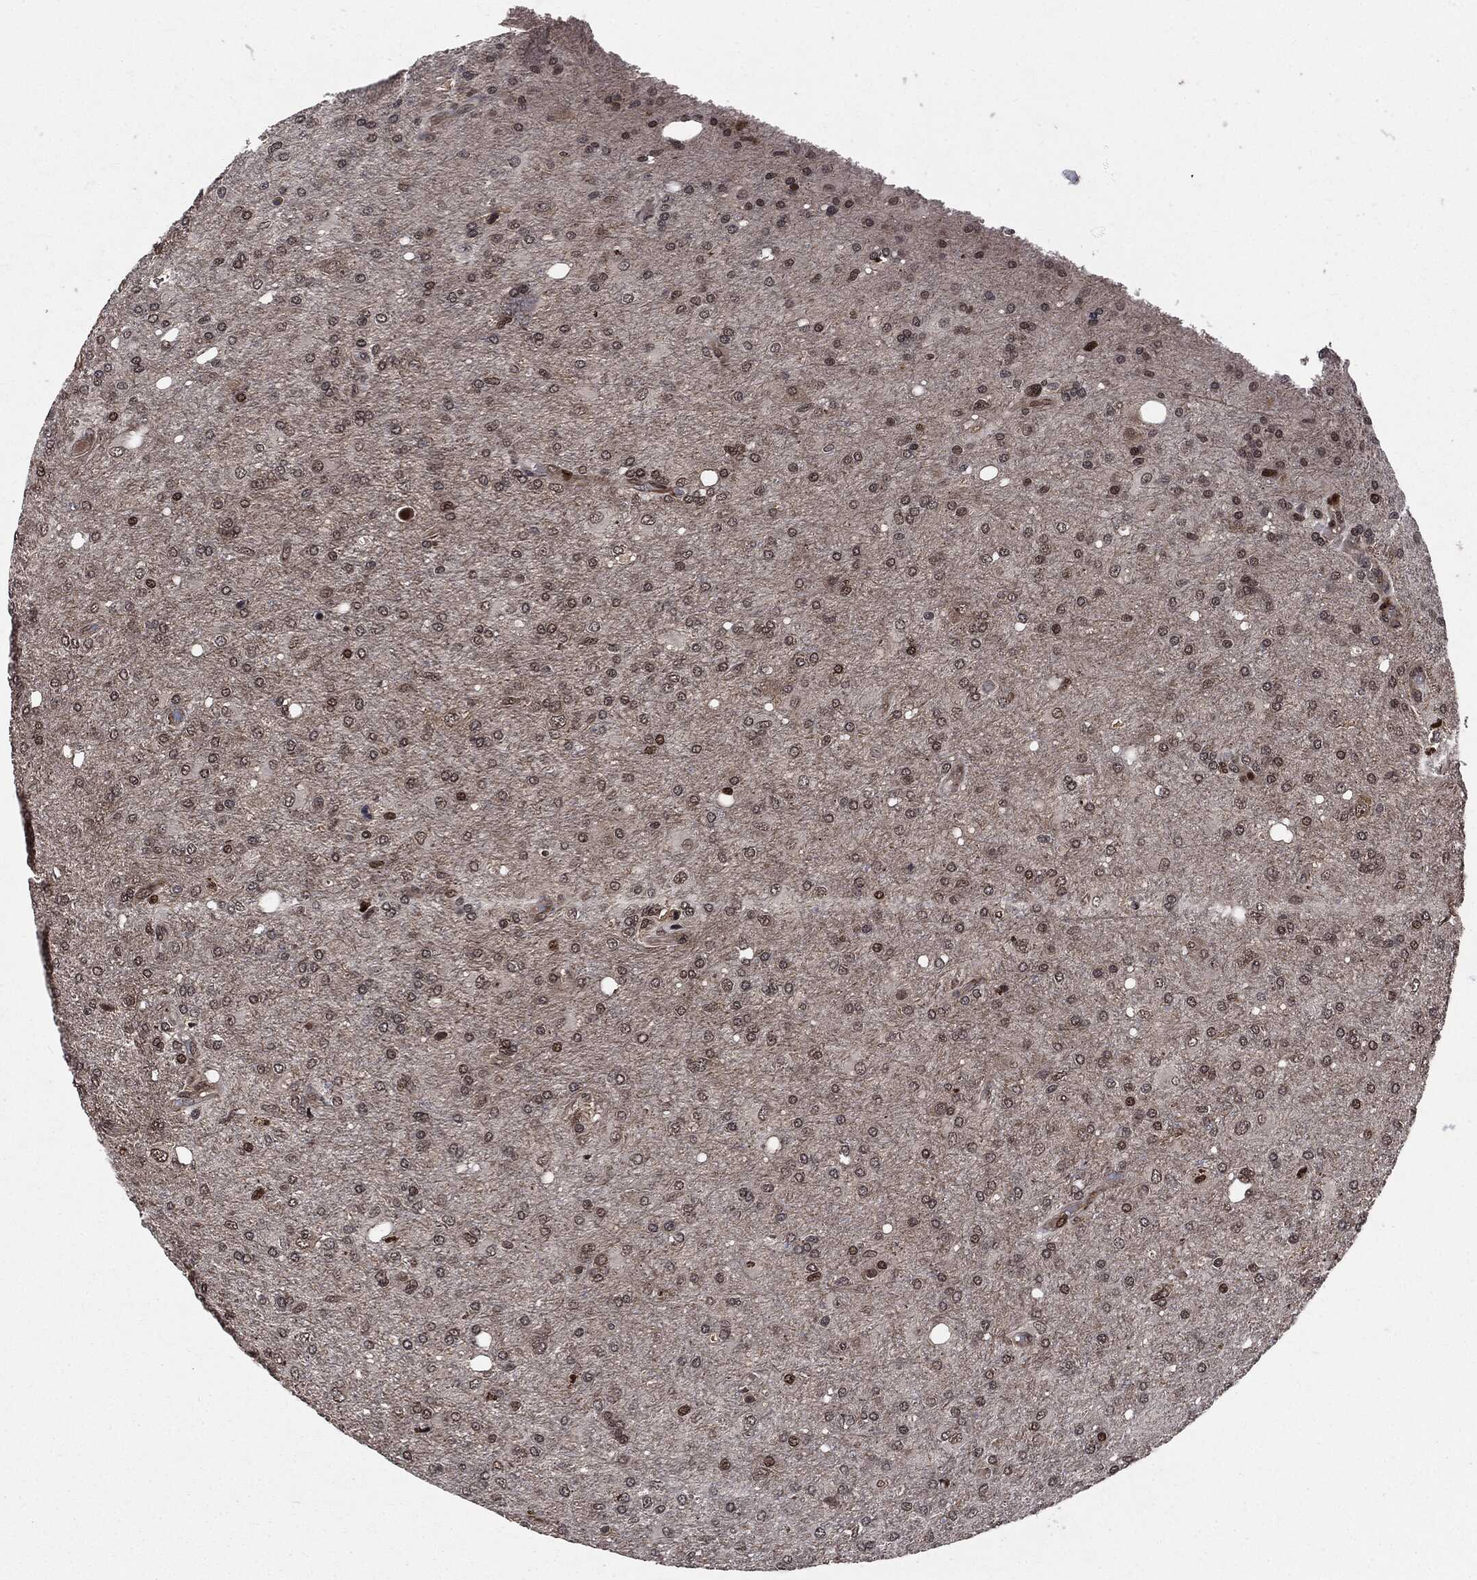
{"staining": {"intensity": "moderate", "quantity": "<25%", "location": "nuclear"}, "tissue": "glioma", "cell_type": "Tumor cells", "image_type": "cancer", "snomed": [{"axis": "morphology", "description": "Glioma, malignant, High grade"}, {"axis": "topography", "description": "Cerebral cortex"}], "caption": "Malignant glioma (high-grade) was stained to show a protein in brown. There is low levels of moderate nuclear positivity in about <25% of tumor cells.", "gene": "SMAD4", "patient": {"sex": "male", "age": 70}}